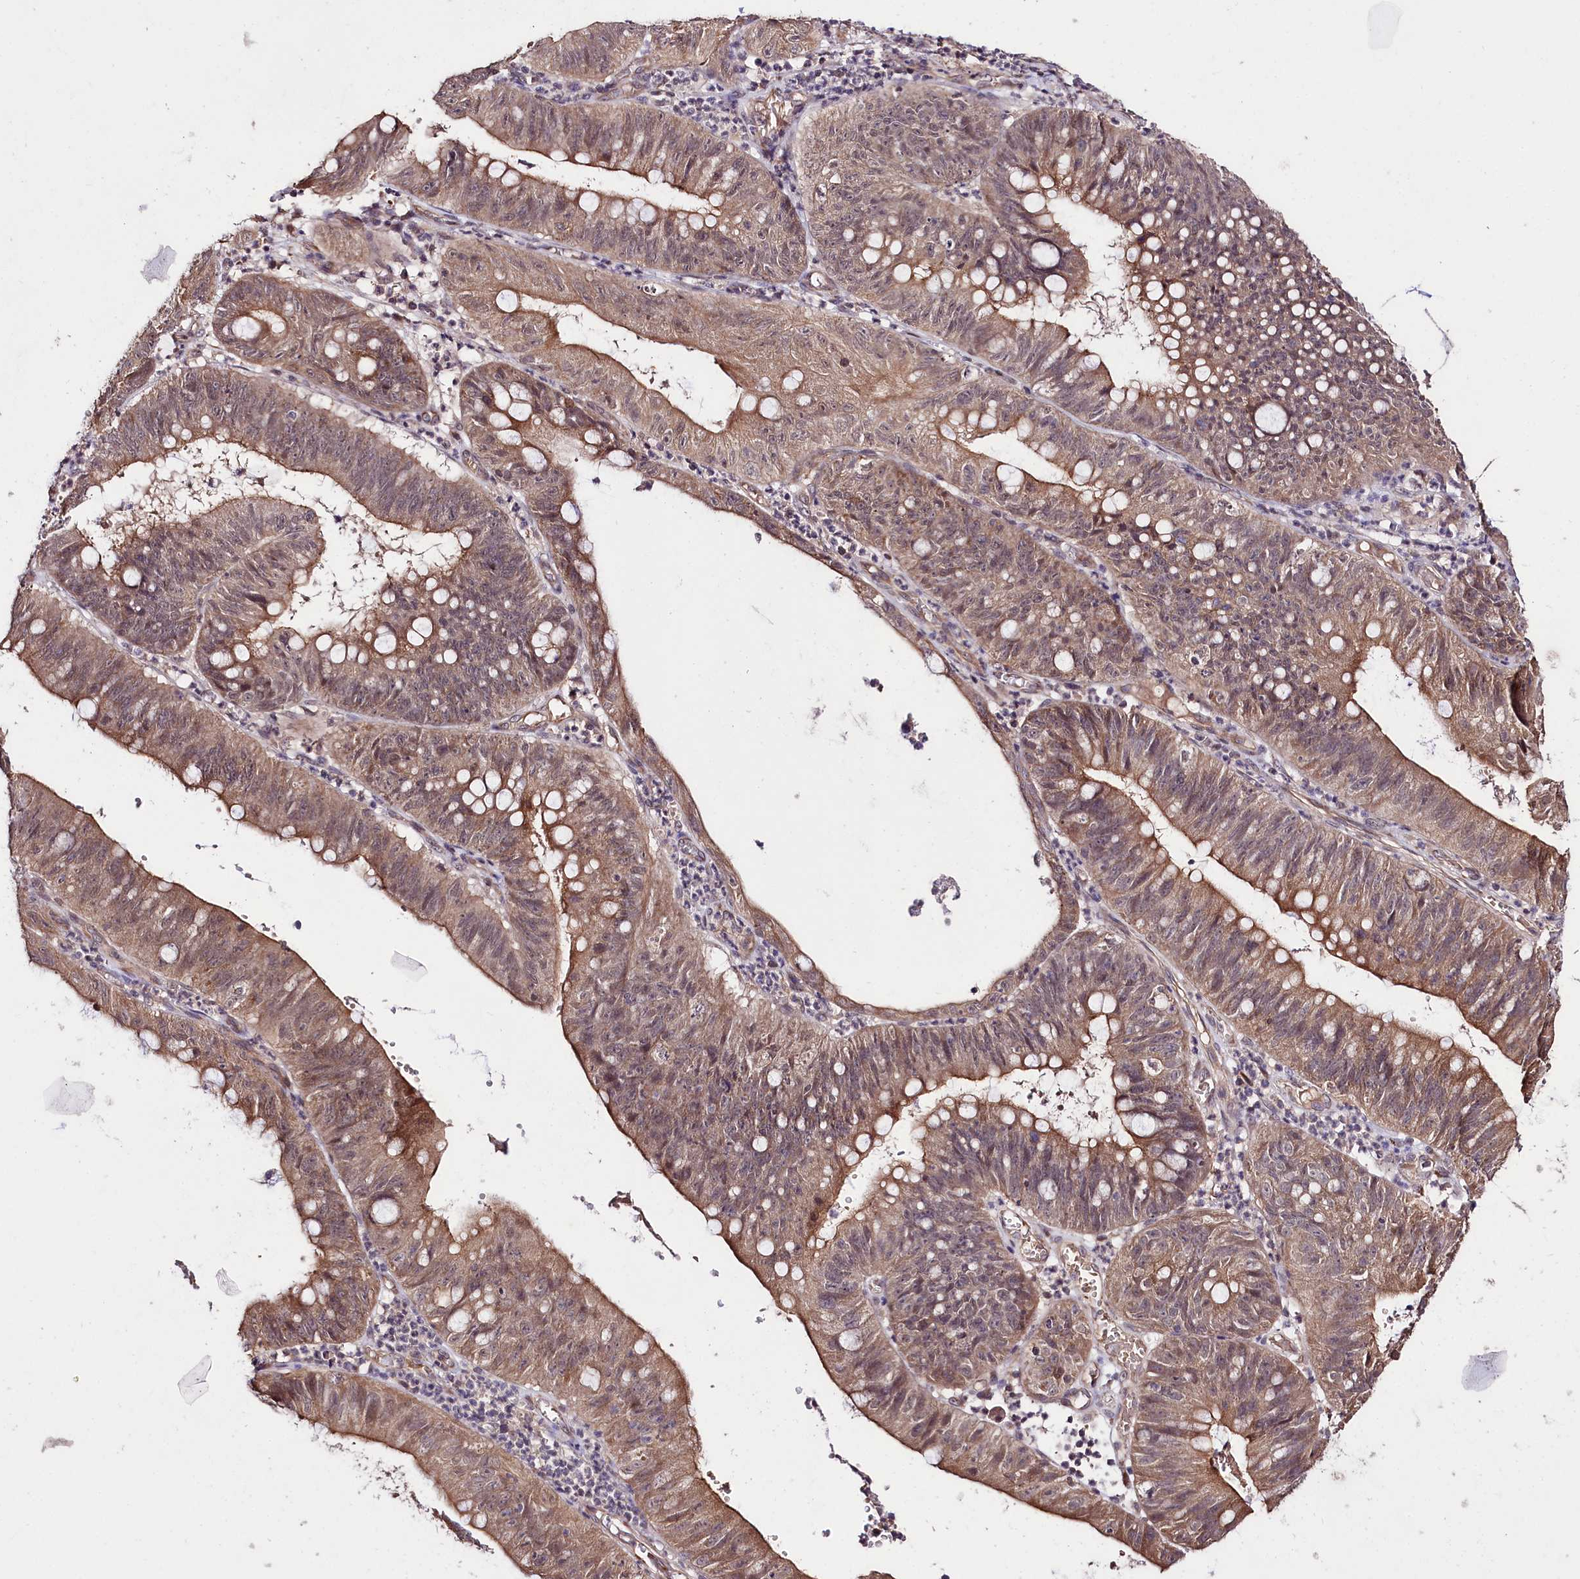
{"staining": {"intensity": "moderate", "quantity": ">75%", "location": "cytoplasmic/membranous"}, "tissue": "stomach cancer", "cell_type": "Tumor cells", "image_type": "cancer", "snomed": [{"axis": "morphology", "description": "Adenocarcinoma, NOS"}, {"axis": "topography", "description": "Stomach"}], "caption": "Stomach adenocarcinoma stained for a protein (brown) shows moderate cytoplasmic/membranous positive expression in about >75% of tumor cells.", "gene": "TAFAZZIN", "patient": {"sex": "male", "age": 59}}